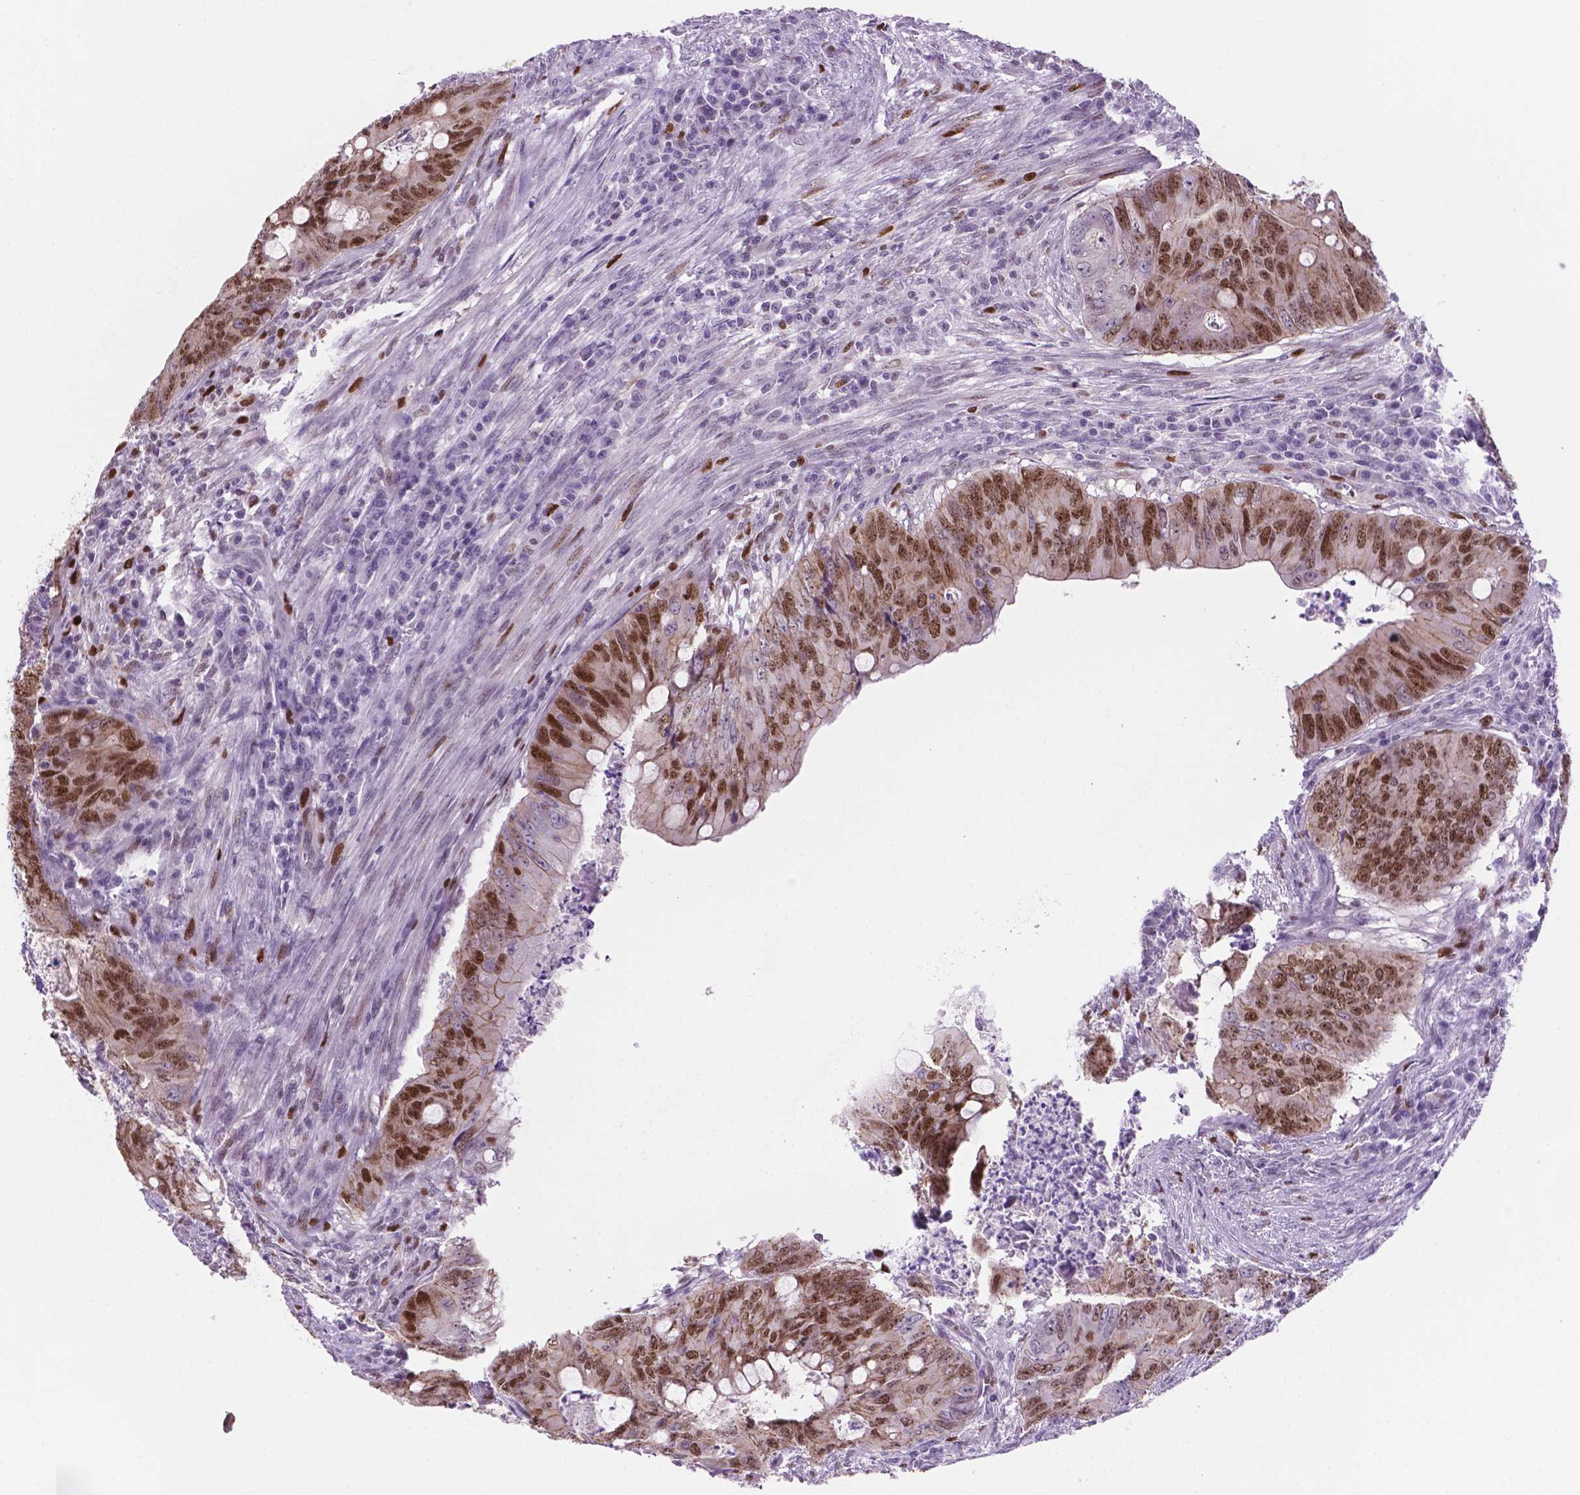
{"staining": {"intensity": "moderate", "quantity": ">75%", "location": "nuclear"}, "tissue": "colorectal cancer", "cell_type": "Tumor cells", "image_type": "cancer", "snomed": [{"axis": "morphology", "description": "Adenocarcinoma, NOS"}, {"axis": "topography", "description": "Colon"}], "caption": "Colorectal cancer stained with immunohistochemistry (IHC) demonstrates moderate nuclear expression in approximately >75% of tumor cells. The staining is performed using DAB (3,3'-diaminobenzidine) brown chromogen to label protein expression. The nuclei are counter-stained blue using hematoxylin.", "gene": "NCAPH2", "patient": {"sex": "female", "age": 74}}